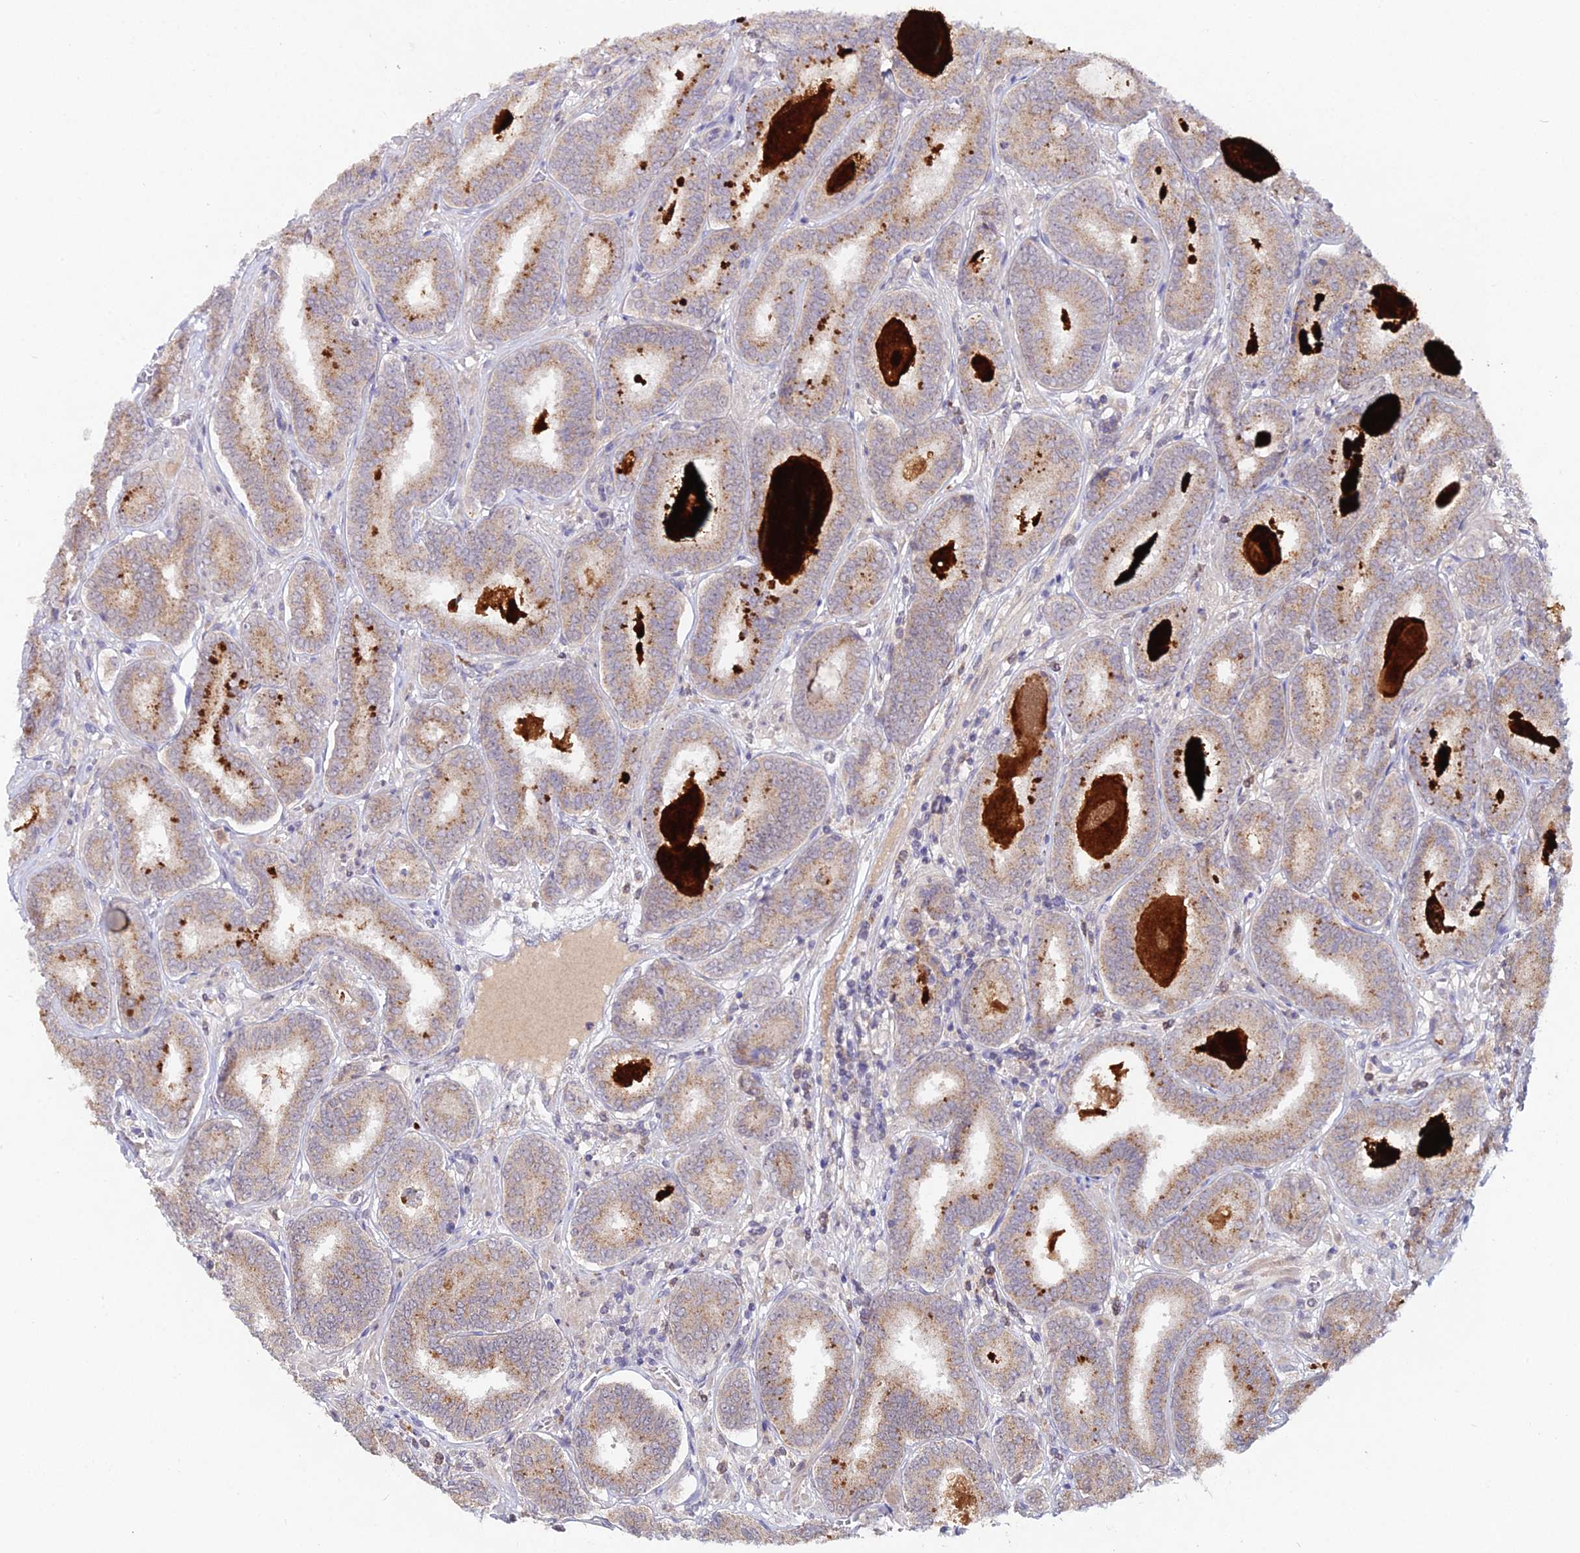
{"staining": {"intensity": "weak", "quantity": ">75%", "location": "cytoplasmic/membranous"}, "tissue": "prostate cancer", "cell_type": "Tumor cells", "image_type": "cancer", "snomed": [{"axis": "morphology", "description": "Adenocarcinoma, High grade"}, {"axis": "topography", "description": "Prostate"}], "caption": "About >75% of tumor cells in human prostate cancer (high-grade adenocarcinoma) show weak cytoplasmic/membranous protein staining as visualized by brown immunohistochemical staining.", "gene": "WDR43", "patient": {"sex": "male", "age": 72}}